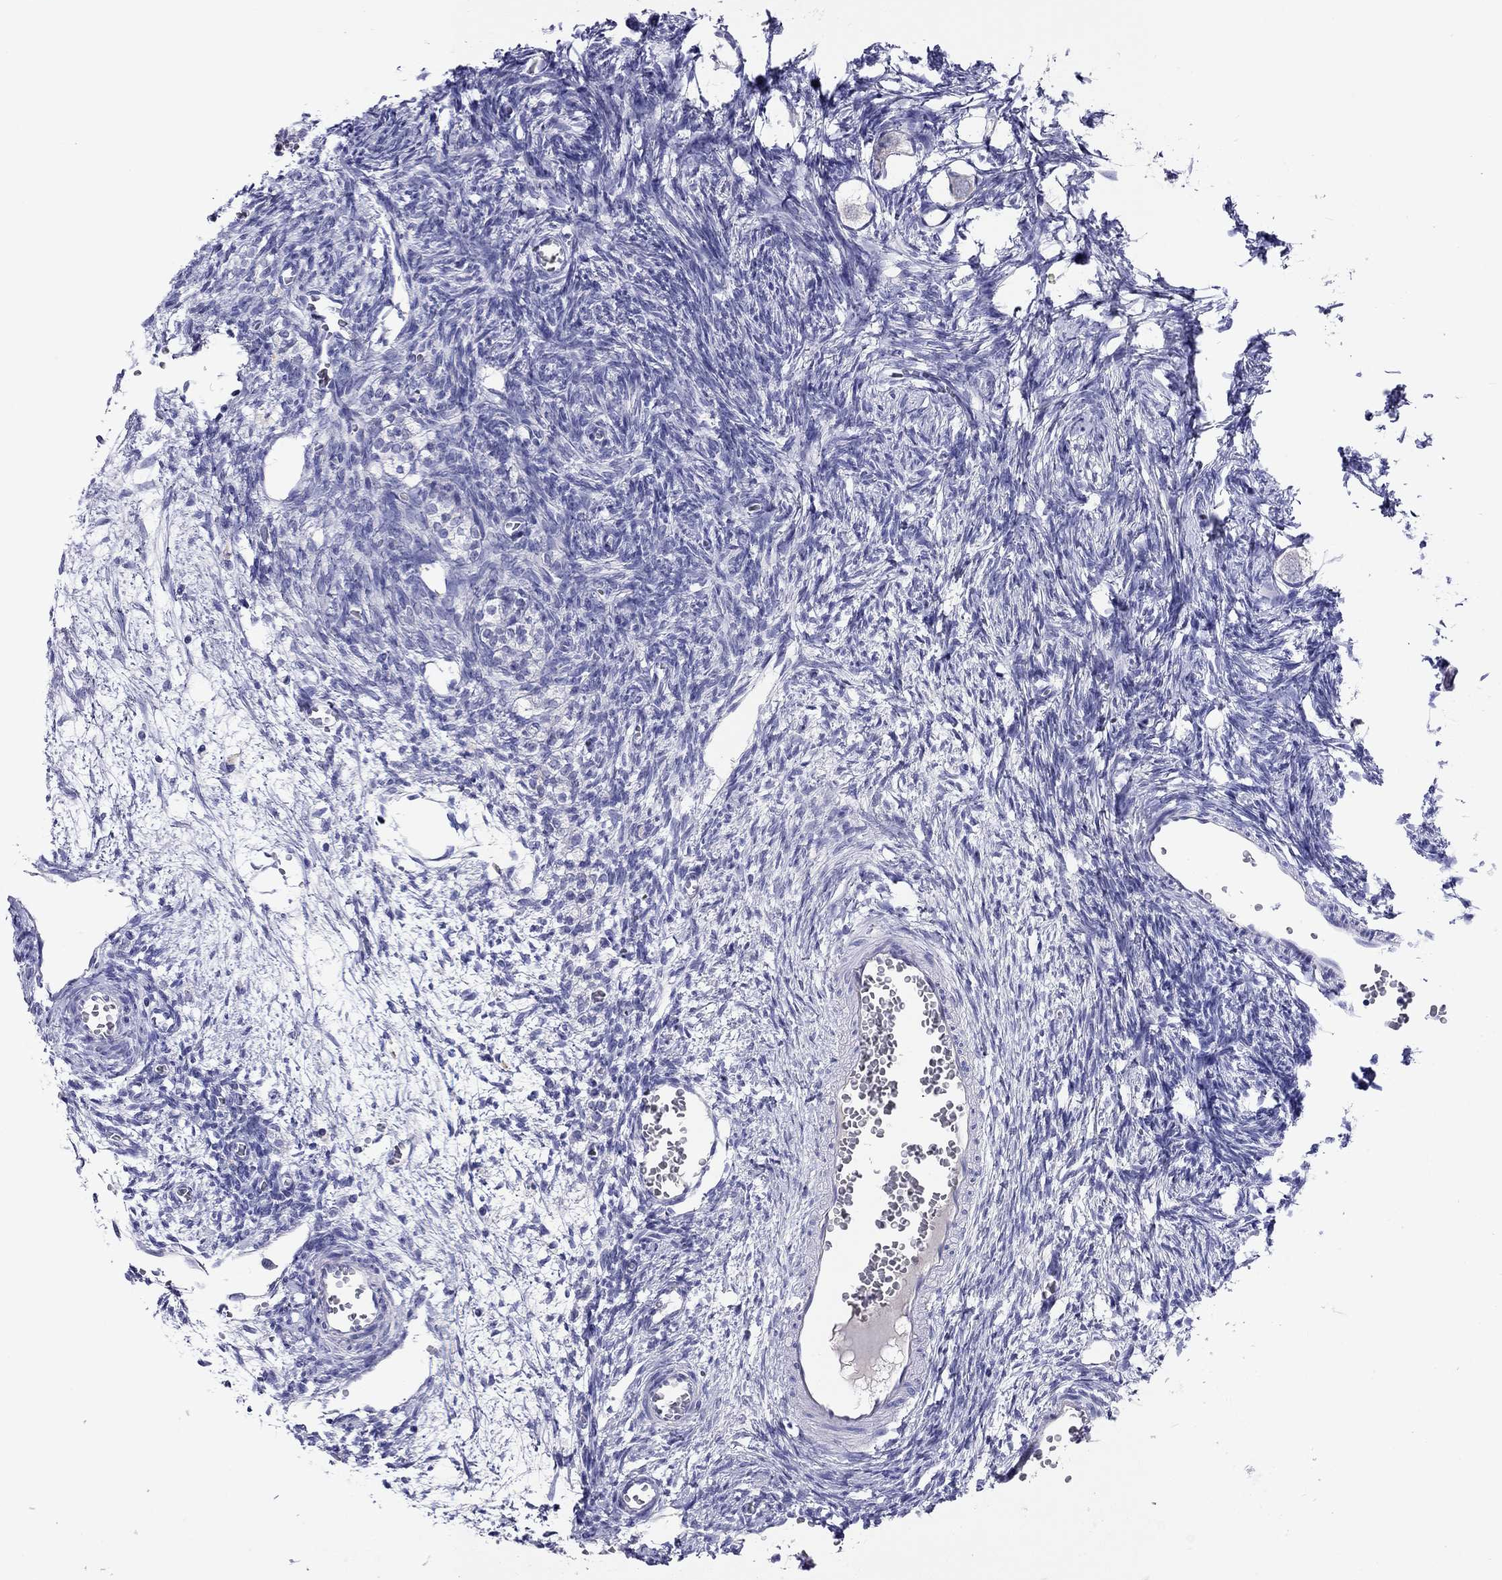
{"staining": {"intensity": "negative", "quantity": "none", "location": "none"}, "tissue": "ovary", "cell_type": "Follicle cells", "image_type": "normal", "snomed": [{"axis": "morphology", "description": "Normal tissue, NOS"}, {"axis": "topography", "description": "Ovary"}], "caption": "Human ovary stained for a protein using immunohistochemistry (IHC) reveals no expression in follicle cells.", "gene": "CAPNS2", "patient": {"sex": "female", "age": 27}}